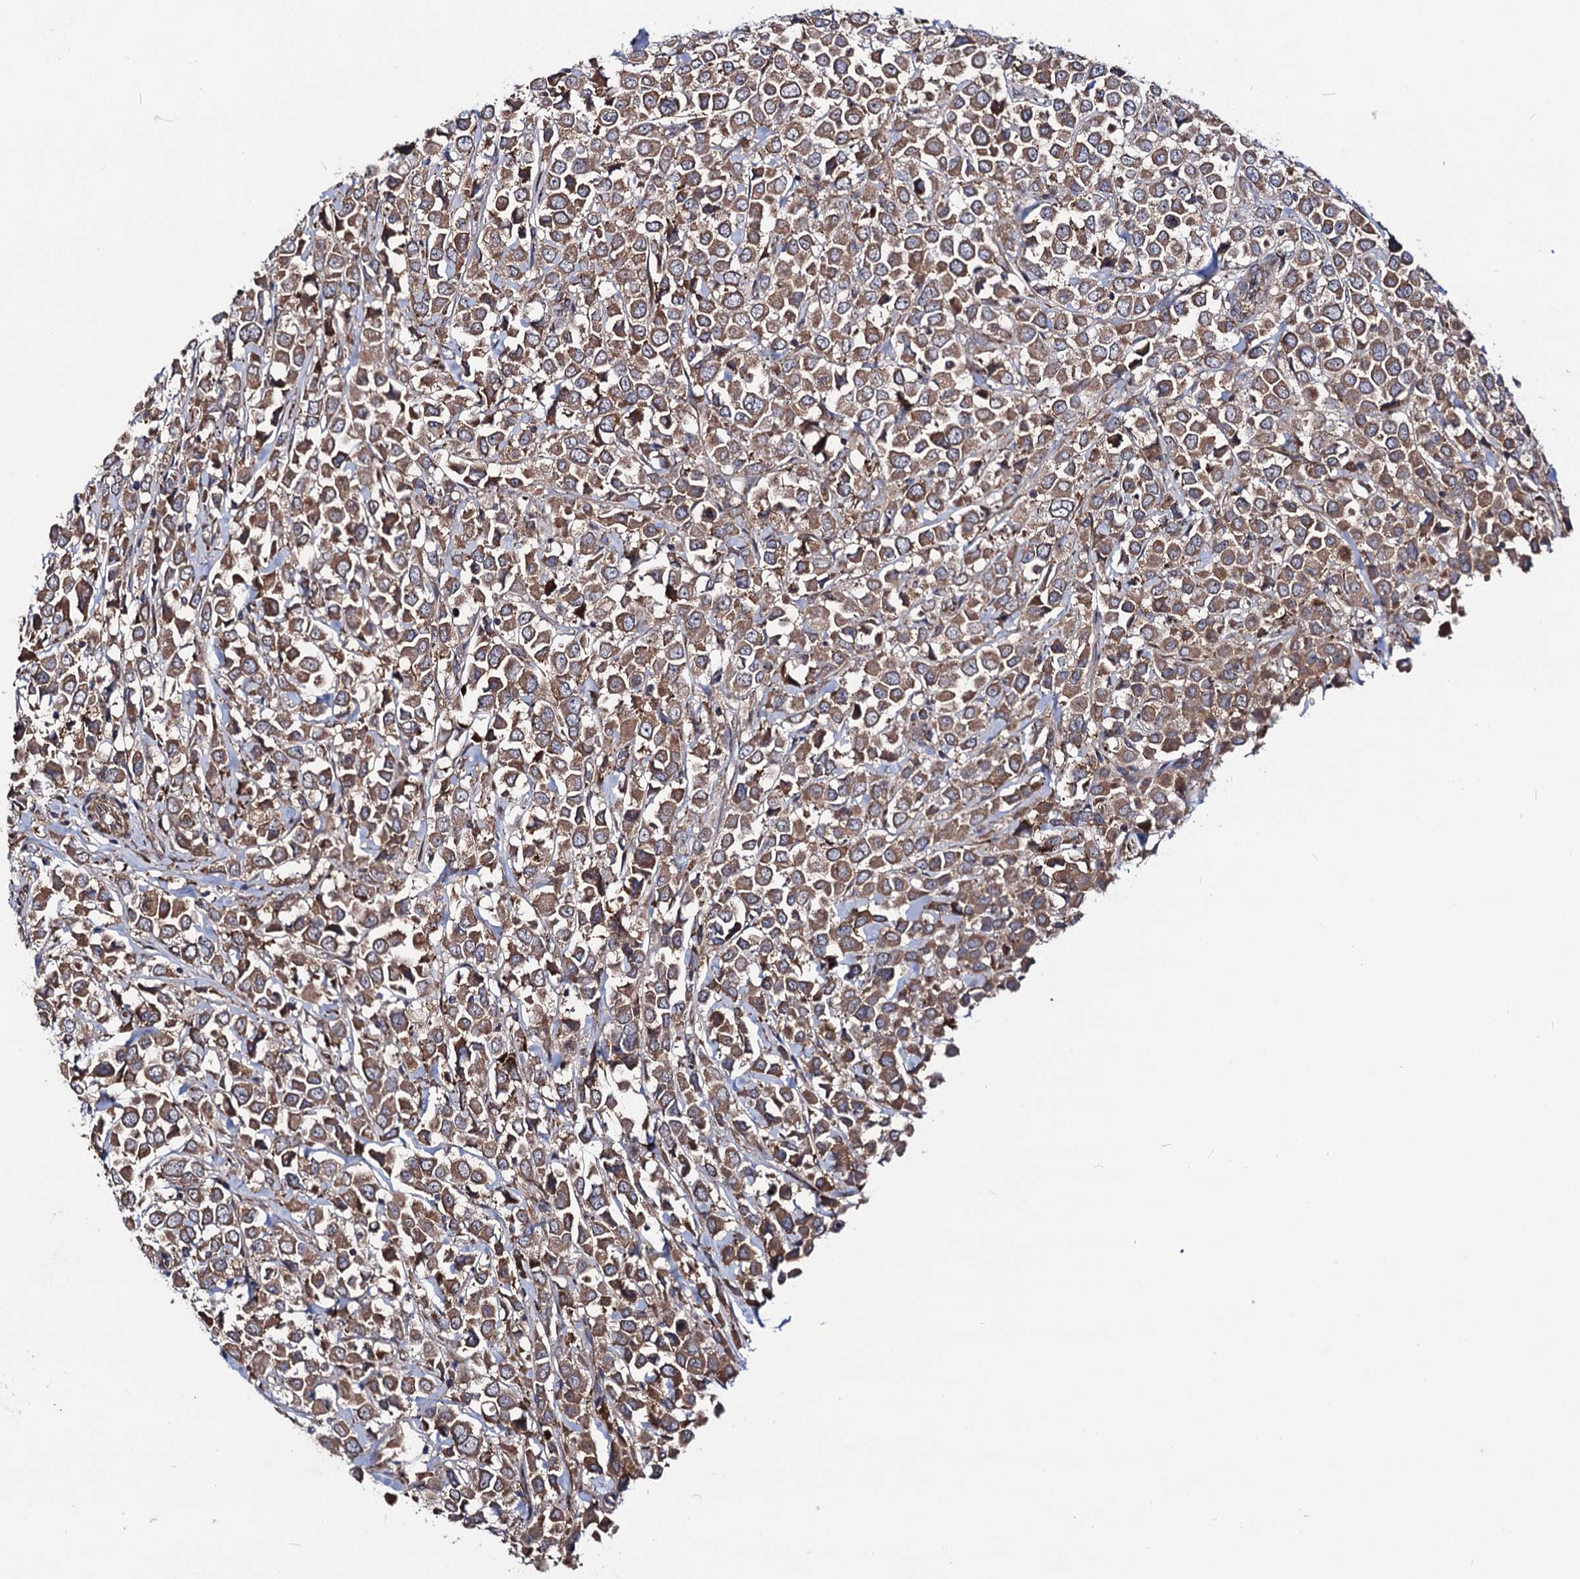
{"staining": {"intensity": "moderate", "quantity": ">75%", "location": "cytoplasmic/membranous"}, "tissue": "breast cancer", "cell_type": "Tumor cells", "image_type": "cancer", "snomed": [{"axis": "morphology", "description": "Duct carcinoma"}, {"axis": "topography", "description": "Breast"}], "caption": "Invasive ductal carcinoma (breast) tissue demonstrates moderate cytoplasmic/membranous staining in about >75% of tumor cells", "gene": "DYDC1", "patient": {"sex": "female", "age": 61}}